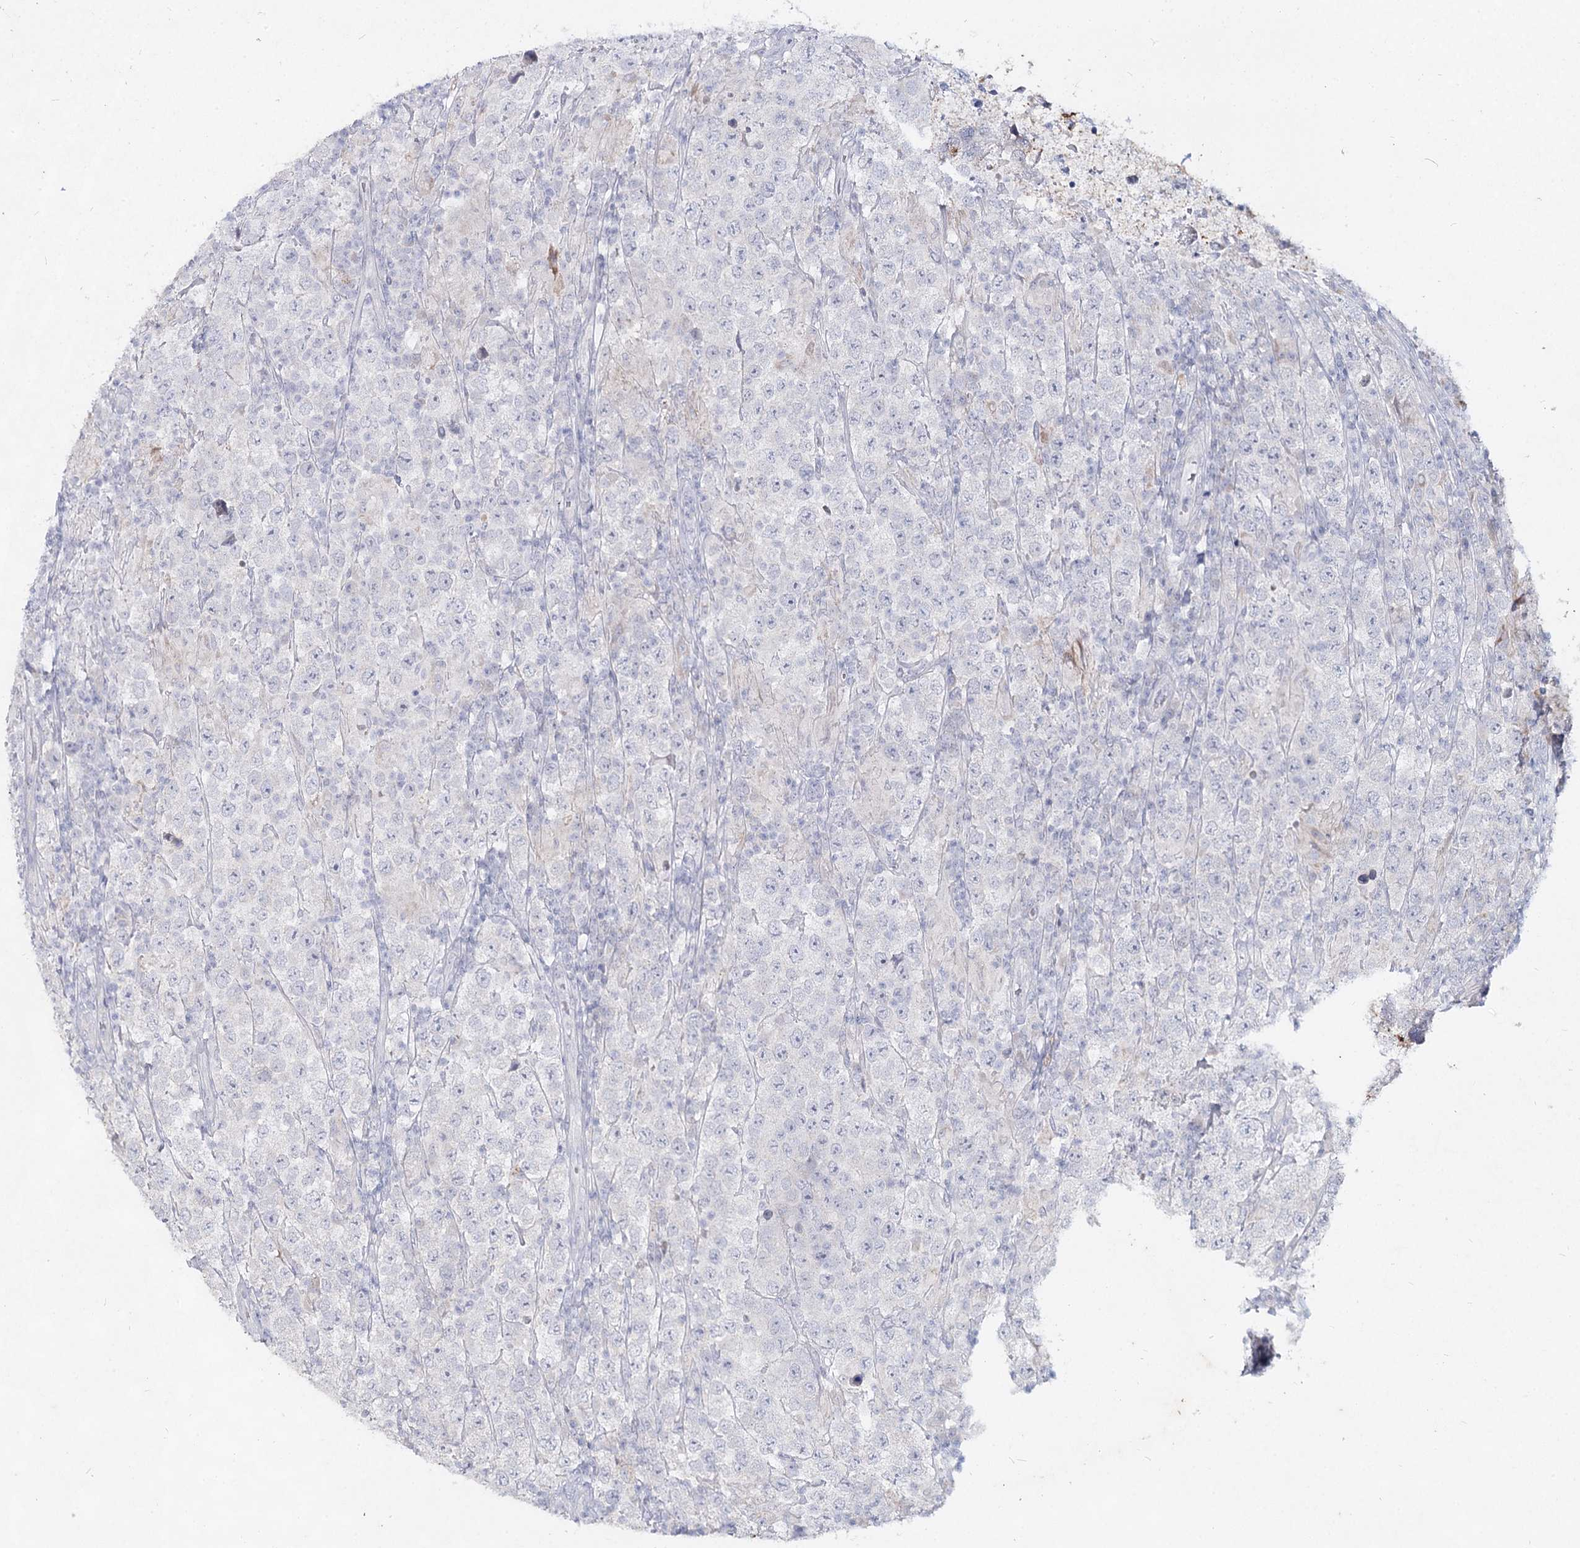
{"staining": {"intensity": "negative", "quantity": "none", "location": "none"}, "tissue": "testis cancer", "cell_type": "Tumor cells", "image_type": "cancer", "snomed": [{"axis": "morphology", "description": "Normal tissue, NOS"}, {"axis": "morphology", "description": "Urothelial carcinoma, High grade"}, {"axis": "morphology", "description": "Seminoma, NOS"}, {"axis": "morphology", "description": "Carcinoma, Embryonal, NOS"}, {"axis": "topography", "description": "Urinary bladder"}, {"axis": "topography", "description": "Testis"}], "caption": "A micrograph of human testis cancer (urothelial carcinoma (high-grade)) is negative for staining in tumor cells.", "gene": "CCDC73", "patient": {"sex": "male", "age": 41}}